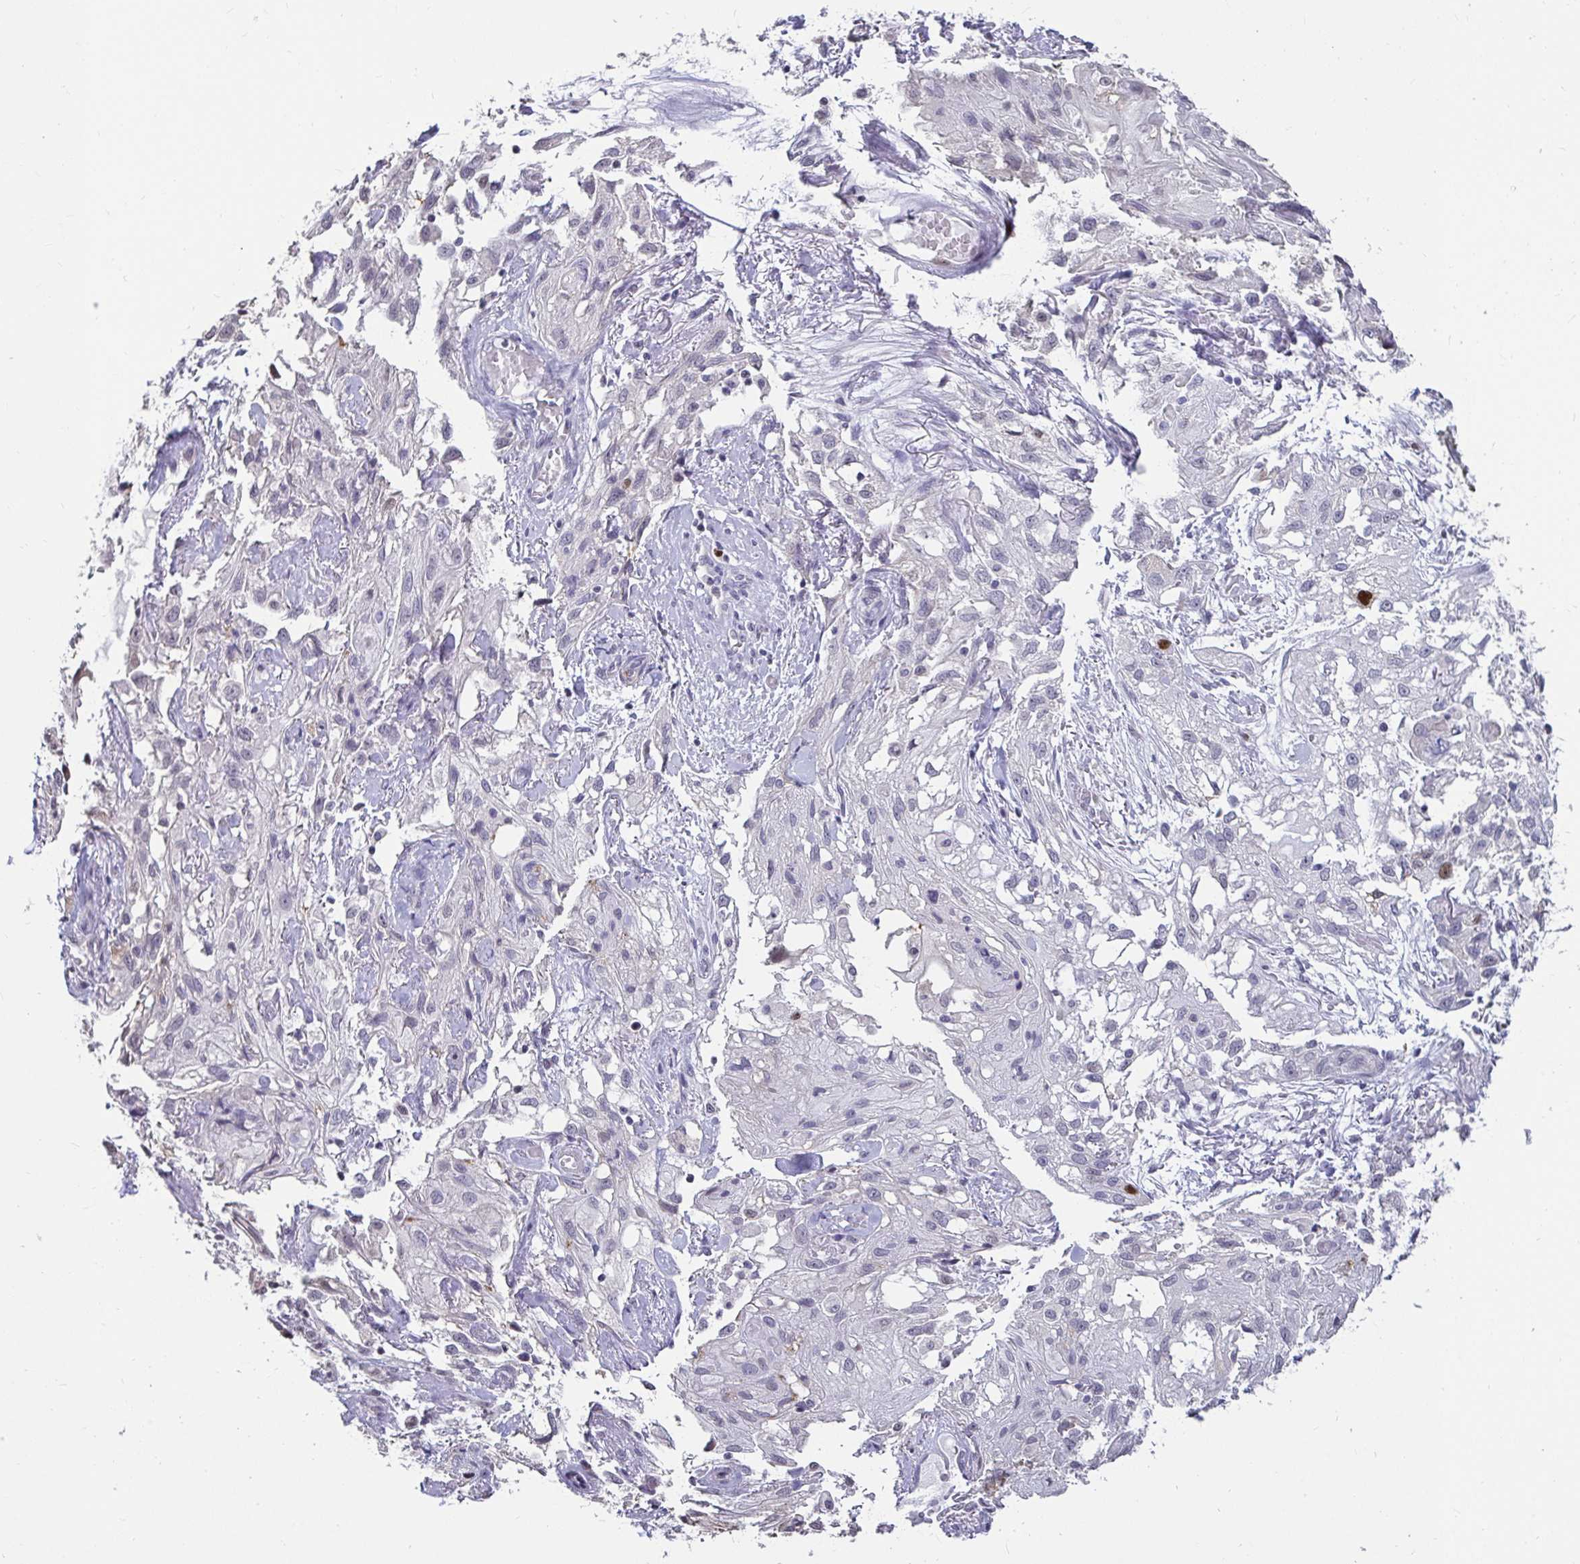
{"staining": {"intensity": "negative", "quantity": "none", "location": "none"}, "tissue": "skin cancer", "cell_type": "Tumor cells", "image_type": "cancer", "snomed": [{"axis": "morphology", "description": "Squamous cell carcinoma, NOS"}, {"axis": "topography", "description": "Skin"}, {"axis": "topography", "description": "Vulva"}], "caption": "Immunohistochemical staining of skin cancer (squamous cell carcinoma) displays no significant staining in tumor cells.", "gene": "ANLN", "patient": {"sex": "female", "age": 86}}